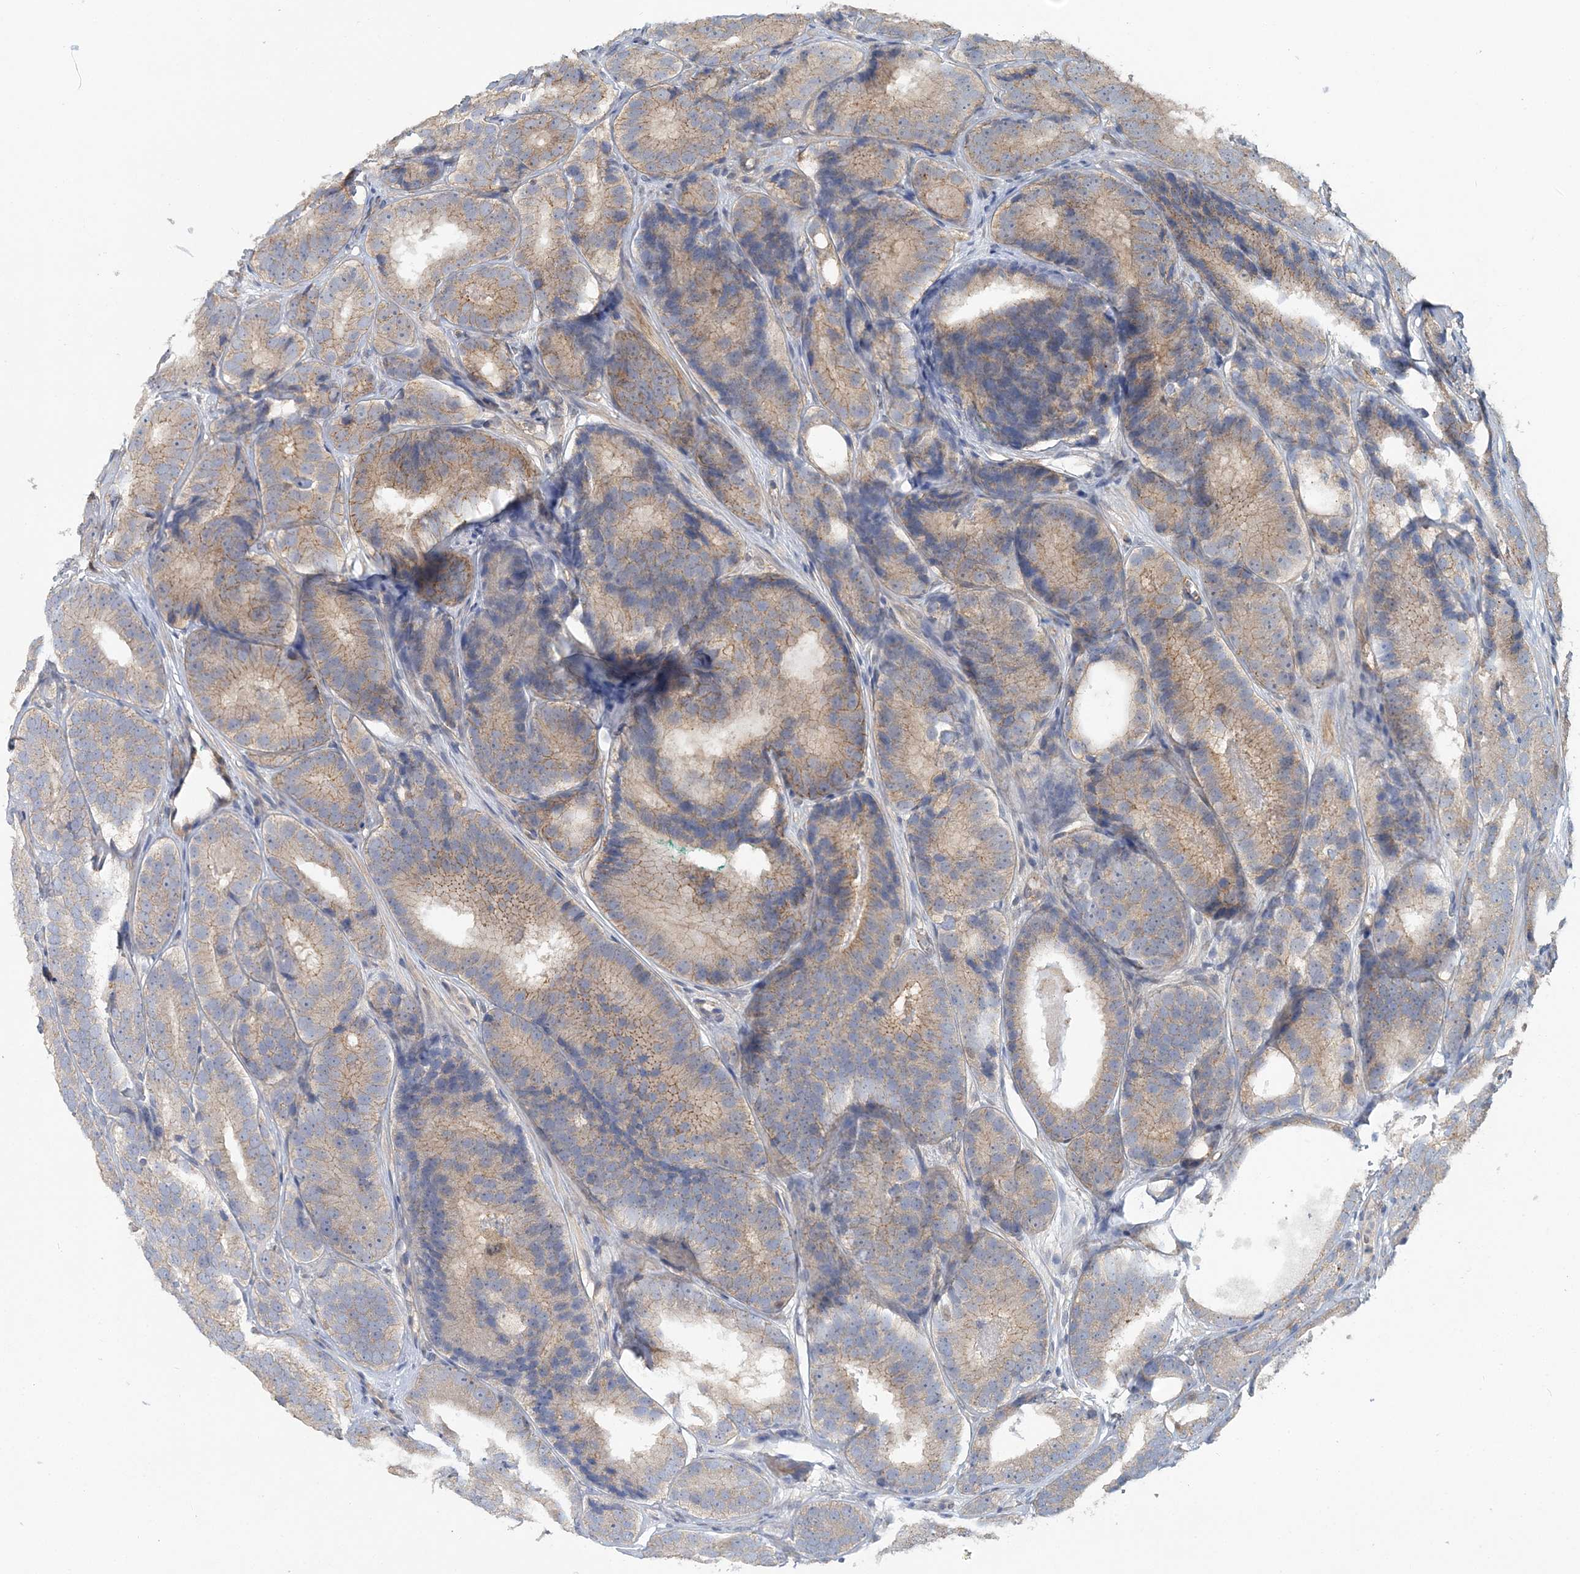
{"staining": {"intensity": "weak", "quantity": "<25%", "location": "cytoplasmic/membranous"}, "tissue": "prostate cancer", "cell_type": "Tumor cells", "image_type": "cancer", "snomed": [{"axis": "morphology", "description": "Adenocarcinoma, High grade"}, {"axis": "topography", "description": "Prostate"}], "caption": "Prostate adenocarcinoma (high-grade) was stained to show a protein in brown. There is no significant expression in tumor cells.", "gene": "MAT2B", "patient": {"sex": "male", "age": 56}}